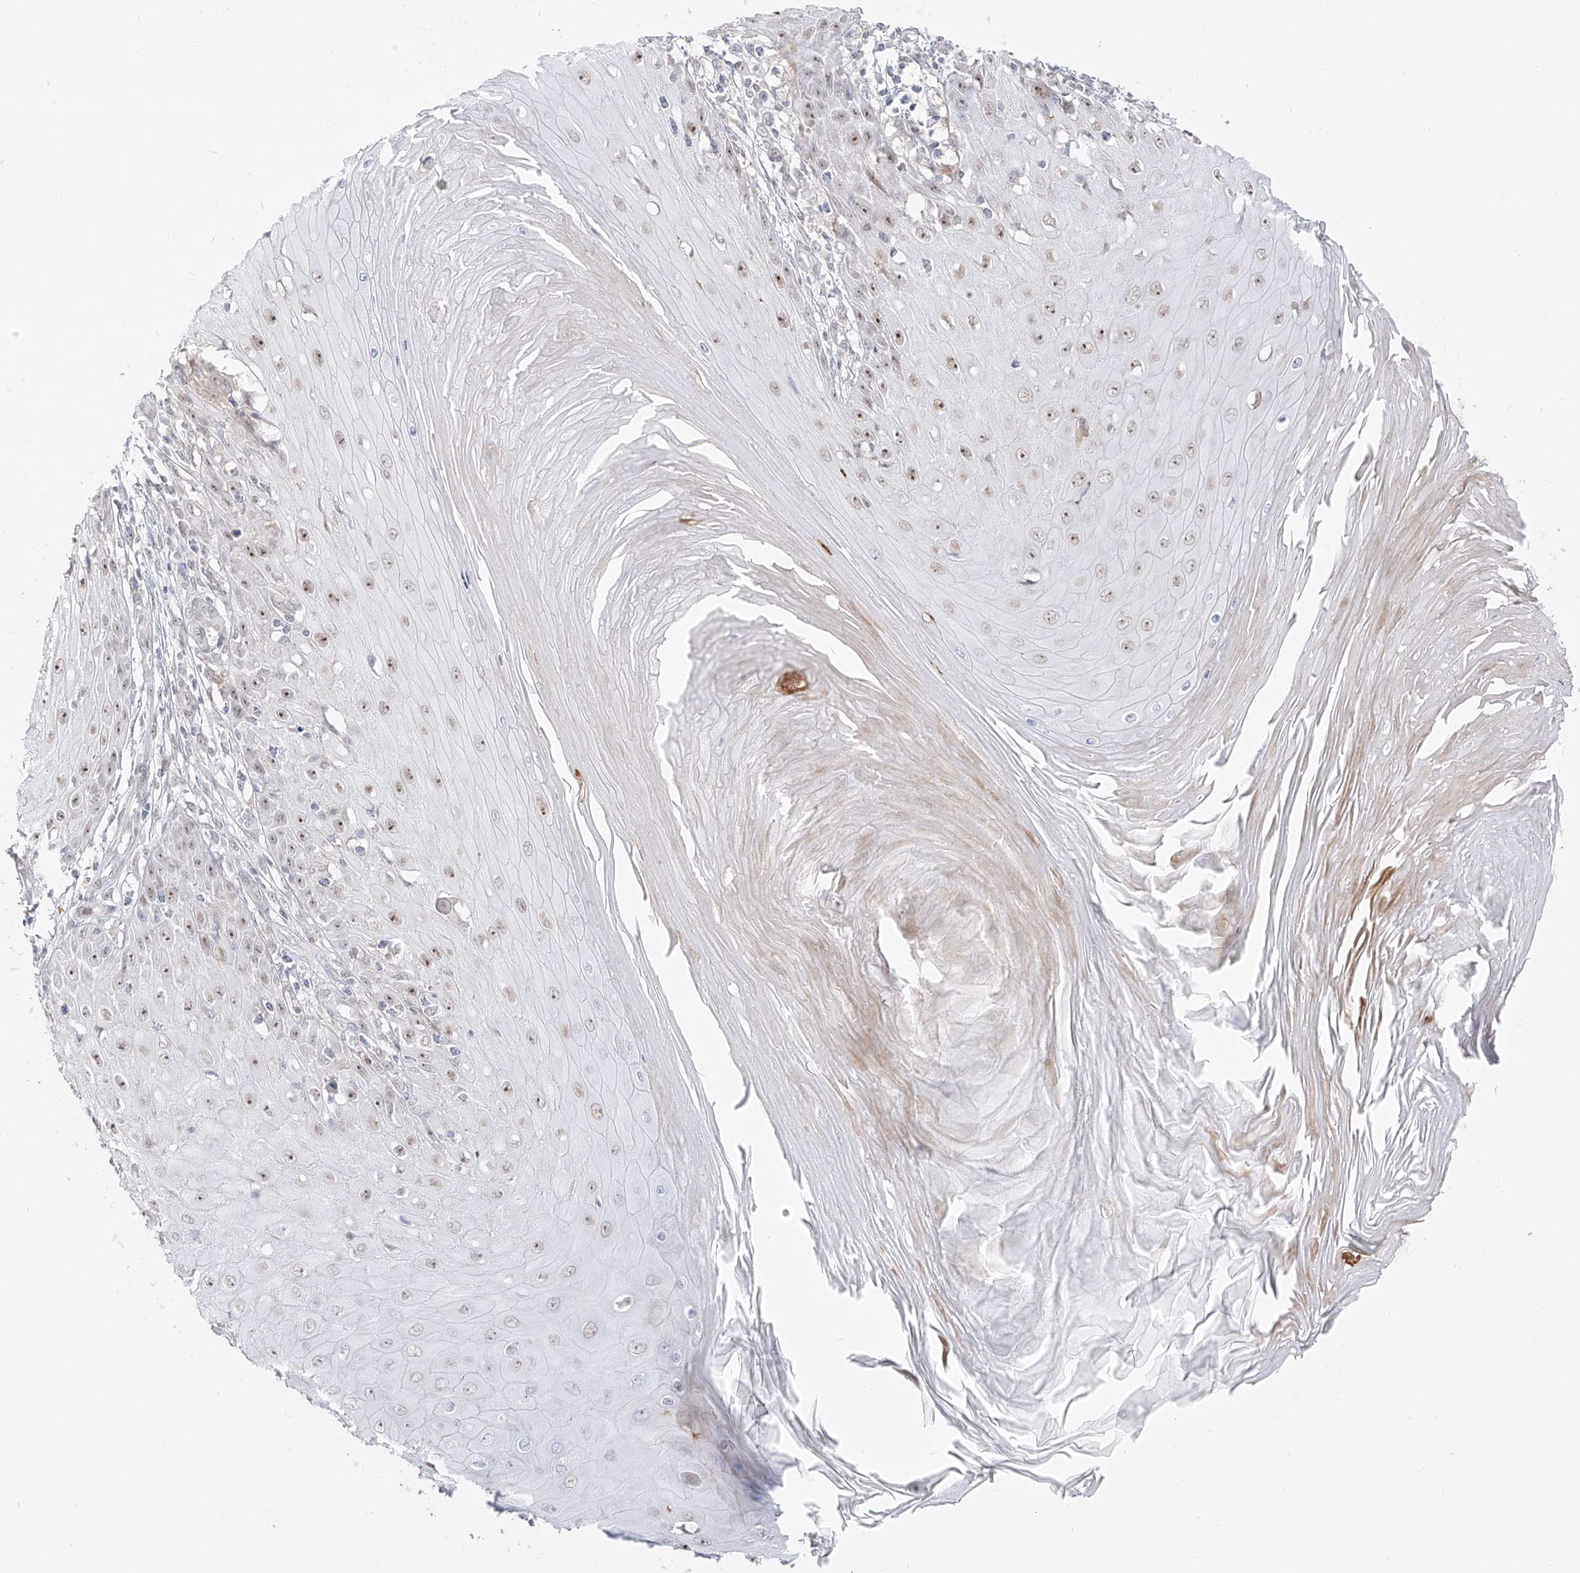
{"staining": {"intensity": "moderate", "quantity": "25%-75%", "location": "nuclear"}, "tissue": "skin cancer", "cell_type": "Tumor cells", "image_type": "cancer", "snomed": [{"axis": "morphology", "description": "Squamous cell carcinoma, NOS"}, {"axis": "topography", "description": "Skin"}], "caption": "A brown stain highlights moderate nuclear expression of a protein in skin squamous cell carcinoma tumor cells.", "gene": "ZNF180", "patient": {"sex": "female", "age": 73}}